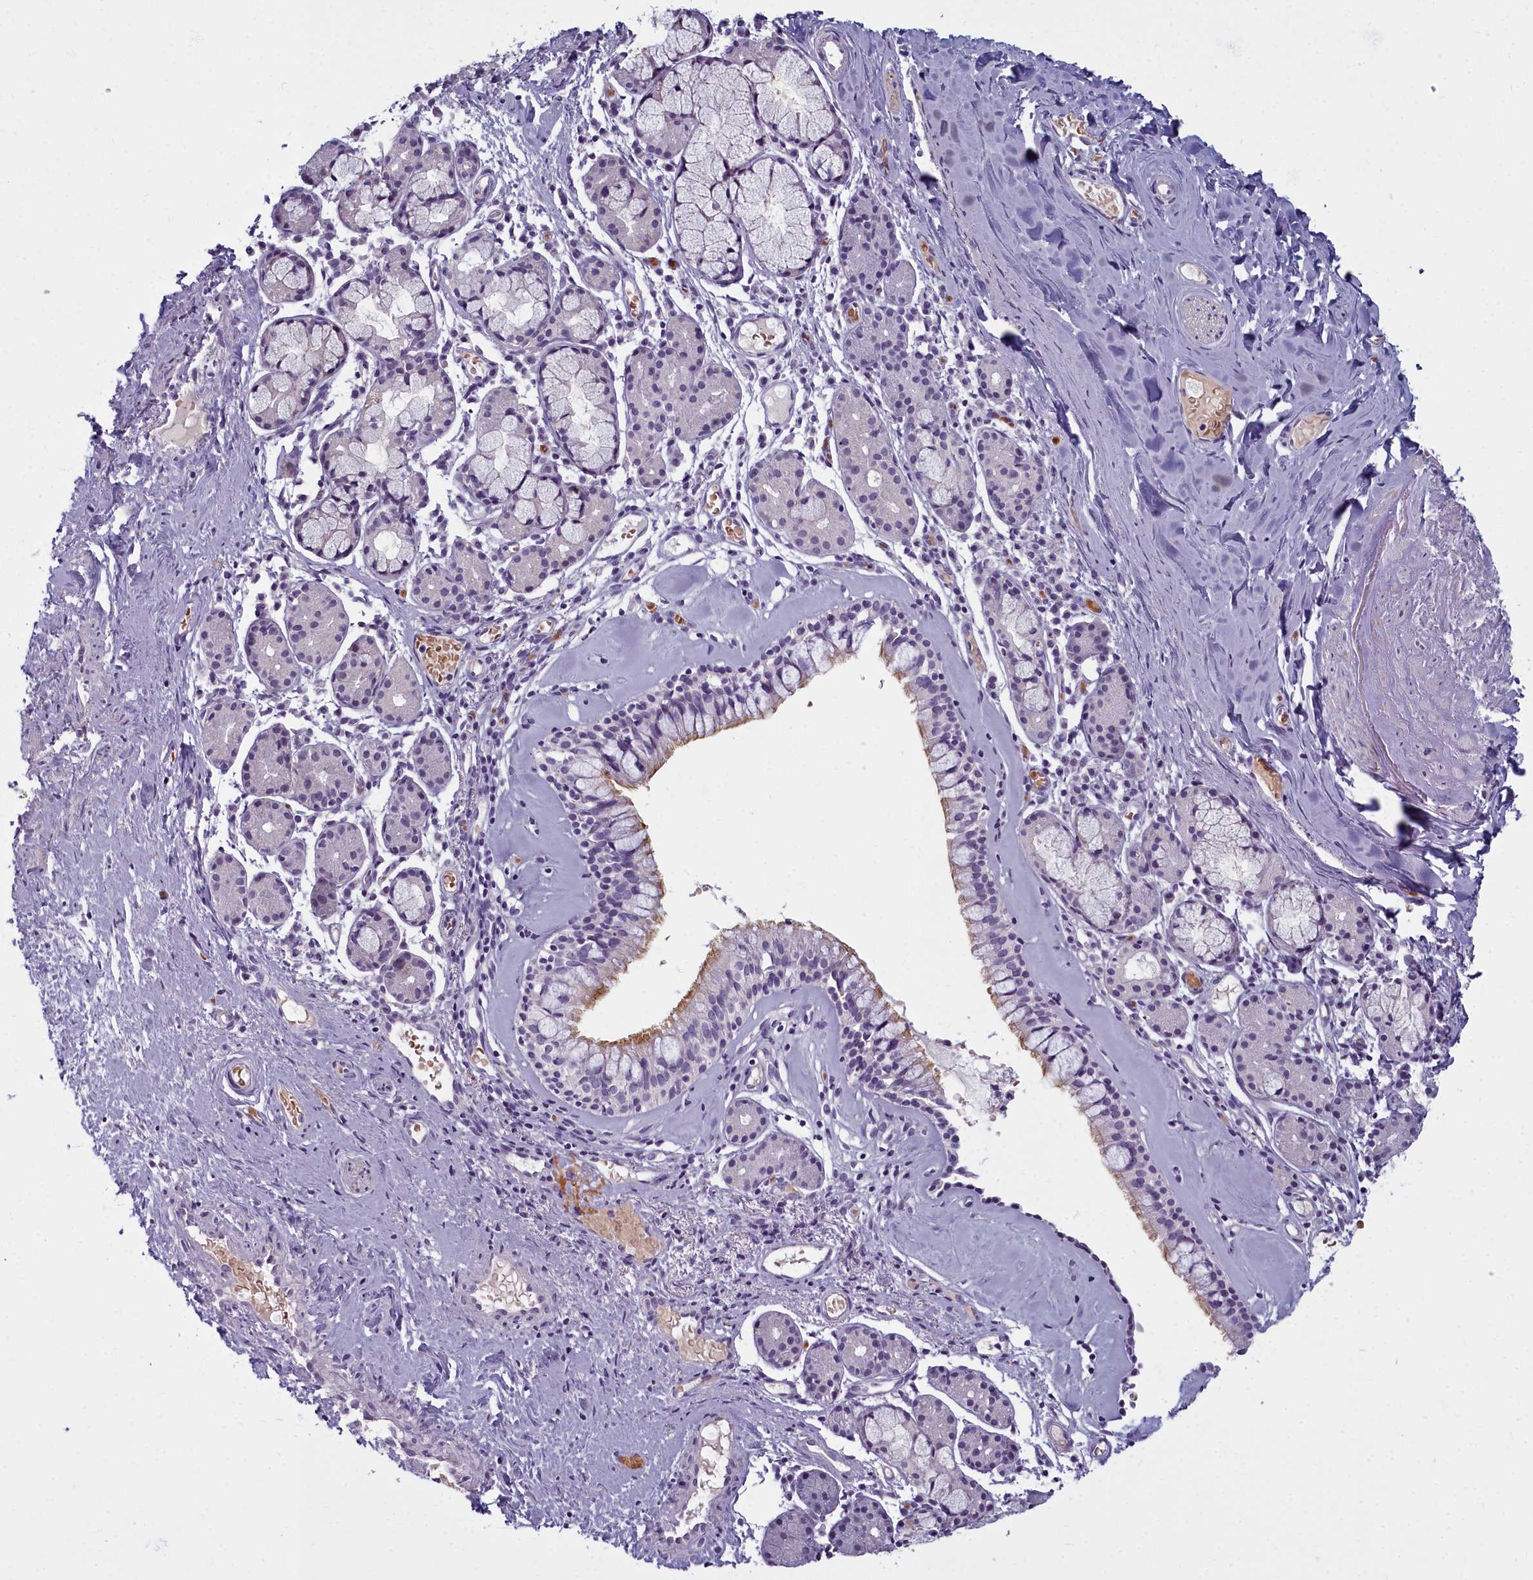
{"staining": {"intensity": "moderate", "quantity": "25%-75%", "location": "cytoplasmic/membranous"}, "tissue": "nasopharynx", "cell_type": "Respiratory epithelial cells", "image_type": "normal", "snomed": [{"axis": "morphology", "description": "Normal tissue, NOS"}, {"axis": "topography", "description": "Nasopharynx"}], "caption": "The immunohistochemical stain highlights moderate cytoplasmic/membranous positivity in respiratory epithelial cells of benign nasopharynx. (DAB = brown stain, brightfield microscopy at high magnification).", "gene": "ARL15", "patient": {"sex": "male", "age": 82}}